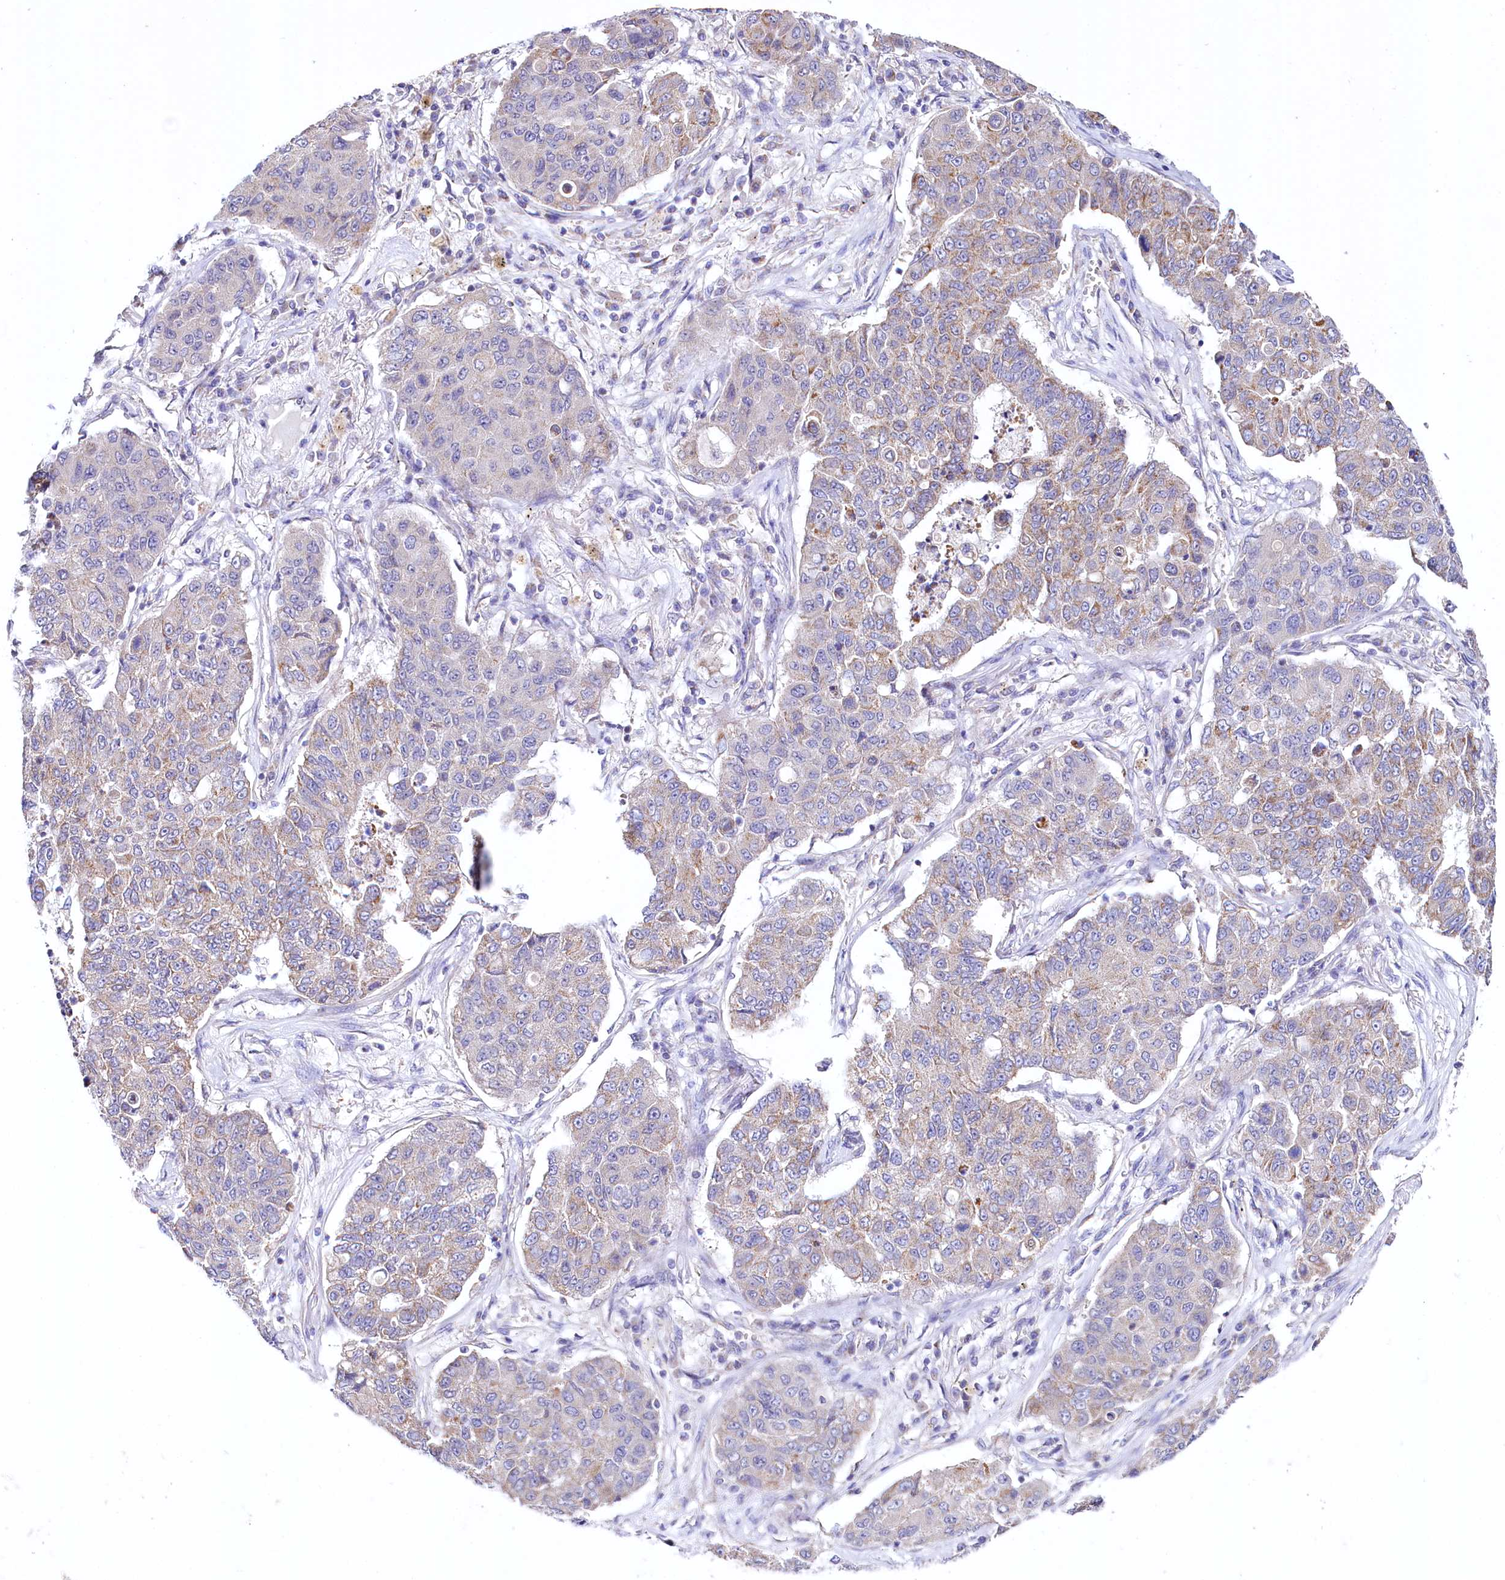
{"staining": {"intensity": "moderate", "quantity": "25%-75%", "location": "cytoplasmic/membranous"}, "tissue": "lung cancer", "cell_type": "Tumor cells", "image_type": "cancer", "snomed": [{"axis": "morphology", "description": "Squamous cell carcinoma, NOS"}, {"axis": "topography", "description": "Lung"}], "caption": "Protein expression analysis of lung squamous cell carcinoma displays moderate cytoplasmic/membranous positivity in about 25%-75% of tumor cells. (Brightfield microscopy of DAB IHC at high magnification).", "gene": "CEP295", "patient": {"sex": "male", "age": 74}}